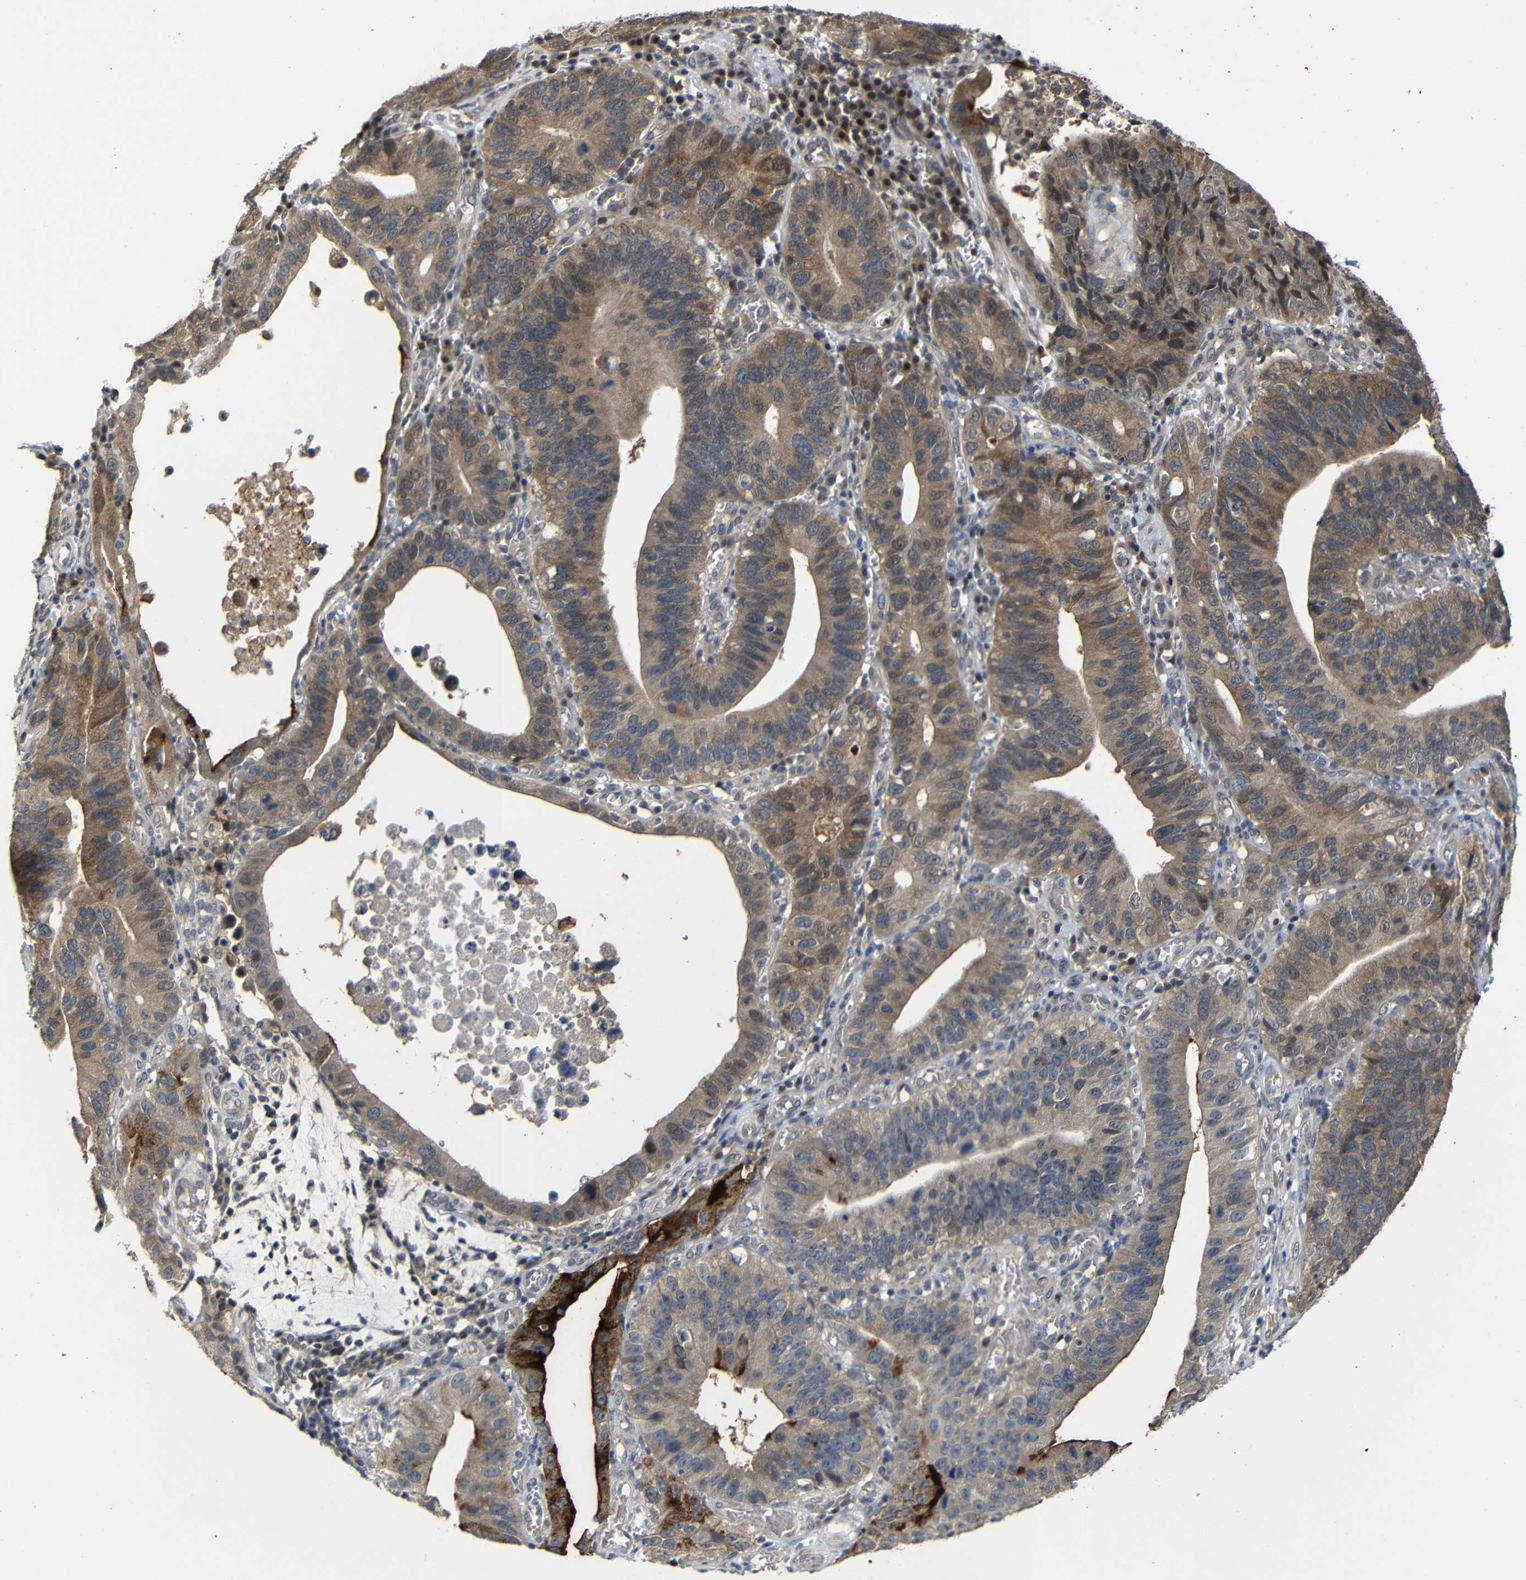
{"staining": {"intensity": "weak", "quantity": ">75%", "location": "cytoplasmic/membranous"}, "tissue": "stomach cancer", "cell_type": "Tumor cells", "image_type": "cancer", "snomed": [{"axis": "morphology", "description": "Adenocarcinoma, NOS"}, {"axis": "topography", "description": "Stomach"}, {"axis": "topography", "description": "Gastric cardia"}], "caption": "Protein expression analysis of stomach adenocarcinoma displays weak cytoplasmic/membranous staining in approximately >75% of tumor cells.", "gene": "ATG12", "patient": {"sex": "male", "age": 59}}